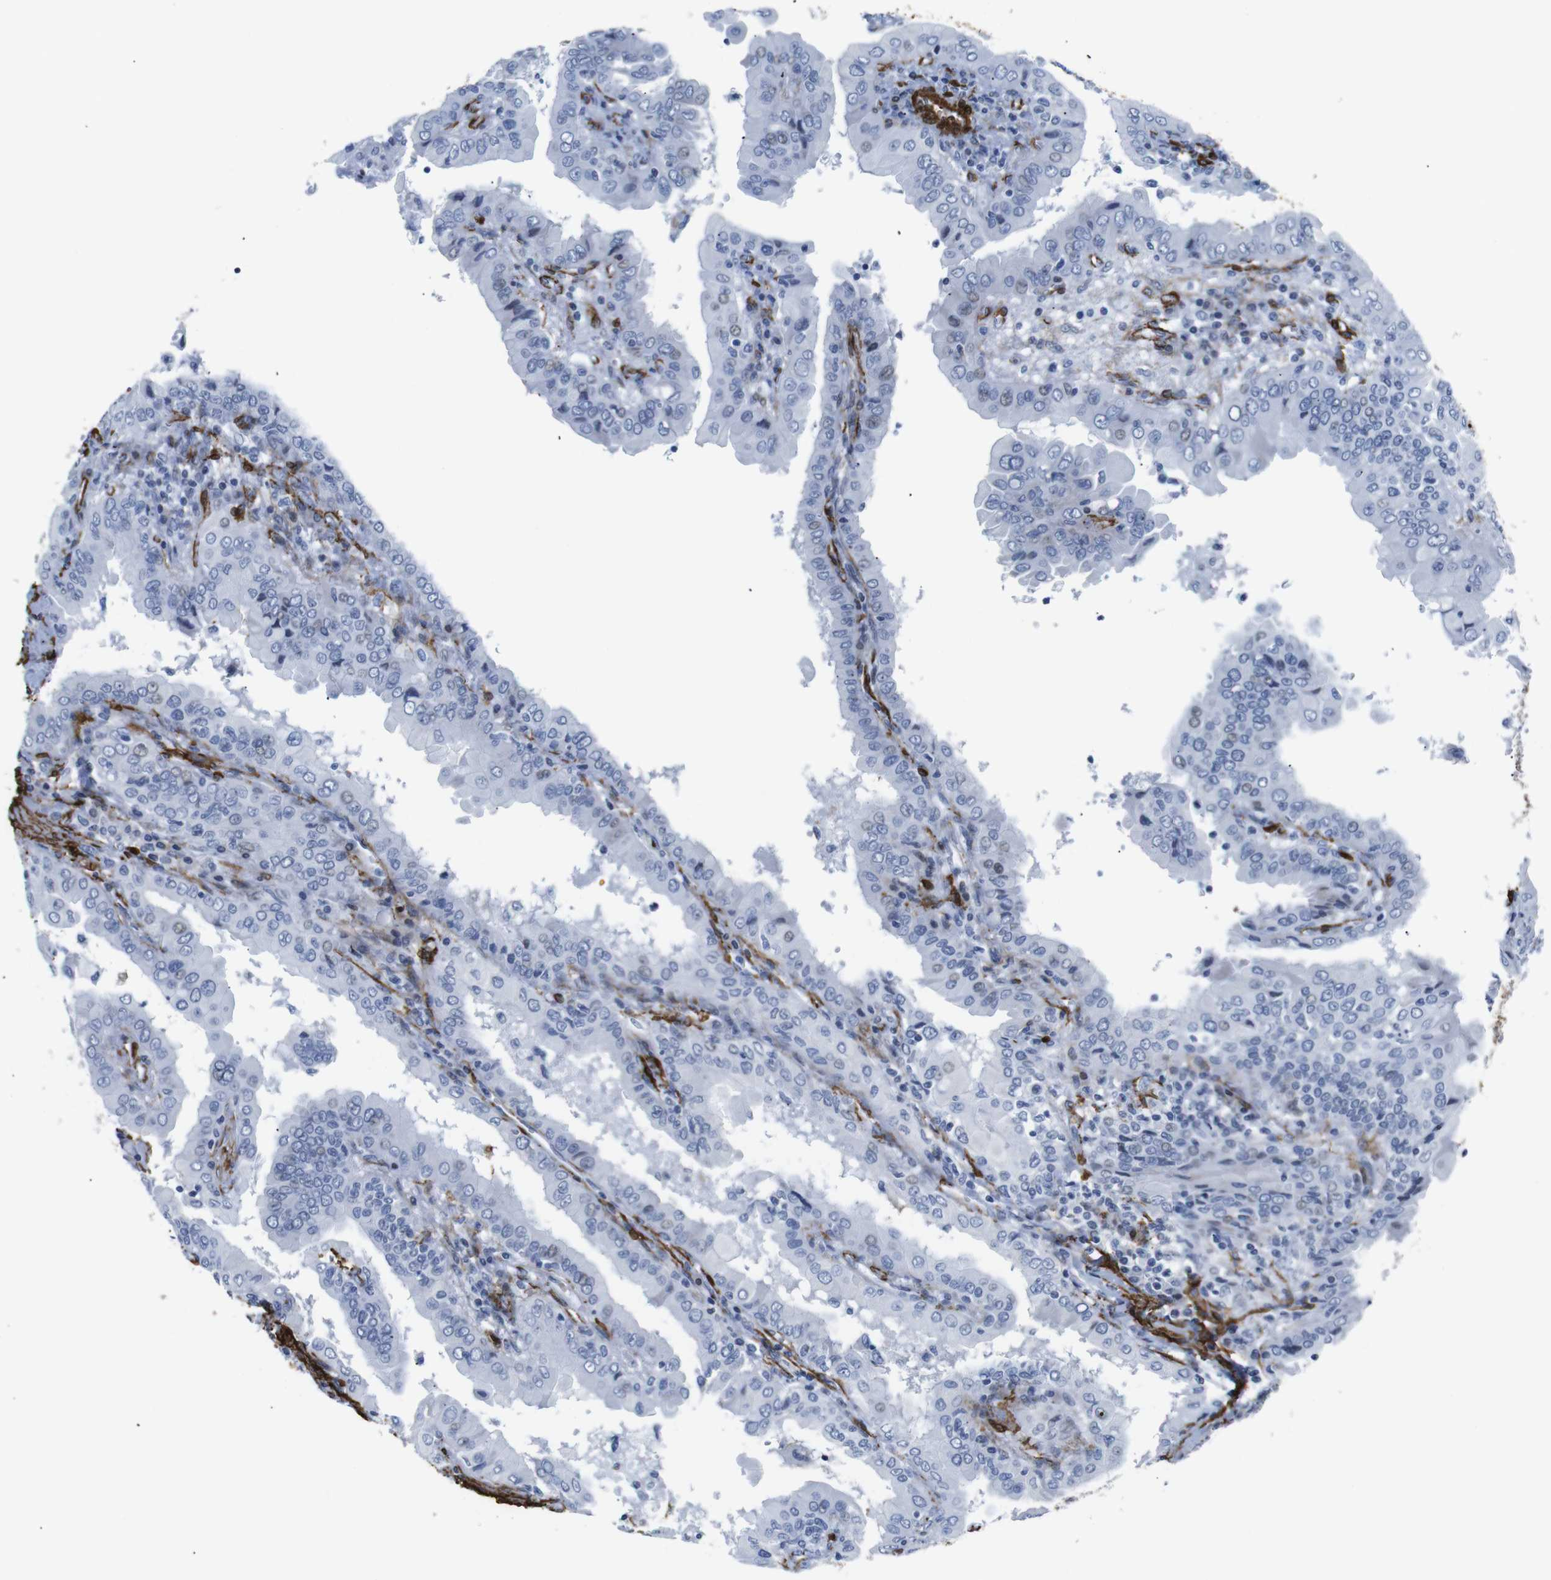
{"staining": {"intensity": "negative", "quantity": "none", "location": "none"}, "tissue": "thyroid cancer", "cell_type": "Tumor cells", "image_type": "cancer", "snomed": [{"axis": "morphology", "description": "Papillary adenocarcinoma, NOS"}, {"axis": "topography", "description": "Thyroid gland"}], "caption": "IHC of thyroid papillary adenocarcinoma exhibits no expression in tumor cells. The staining was performed using DAB to visualize the protein expression in brown, while the nuclei were stained in blue with hematoxylin (Magnification: 20x).", "gene": "ACTA2", "patient": {"sex": "male", "age": 33}}